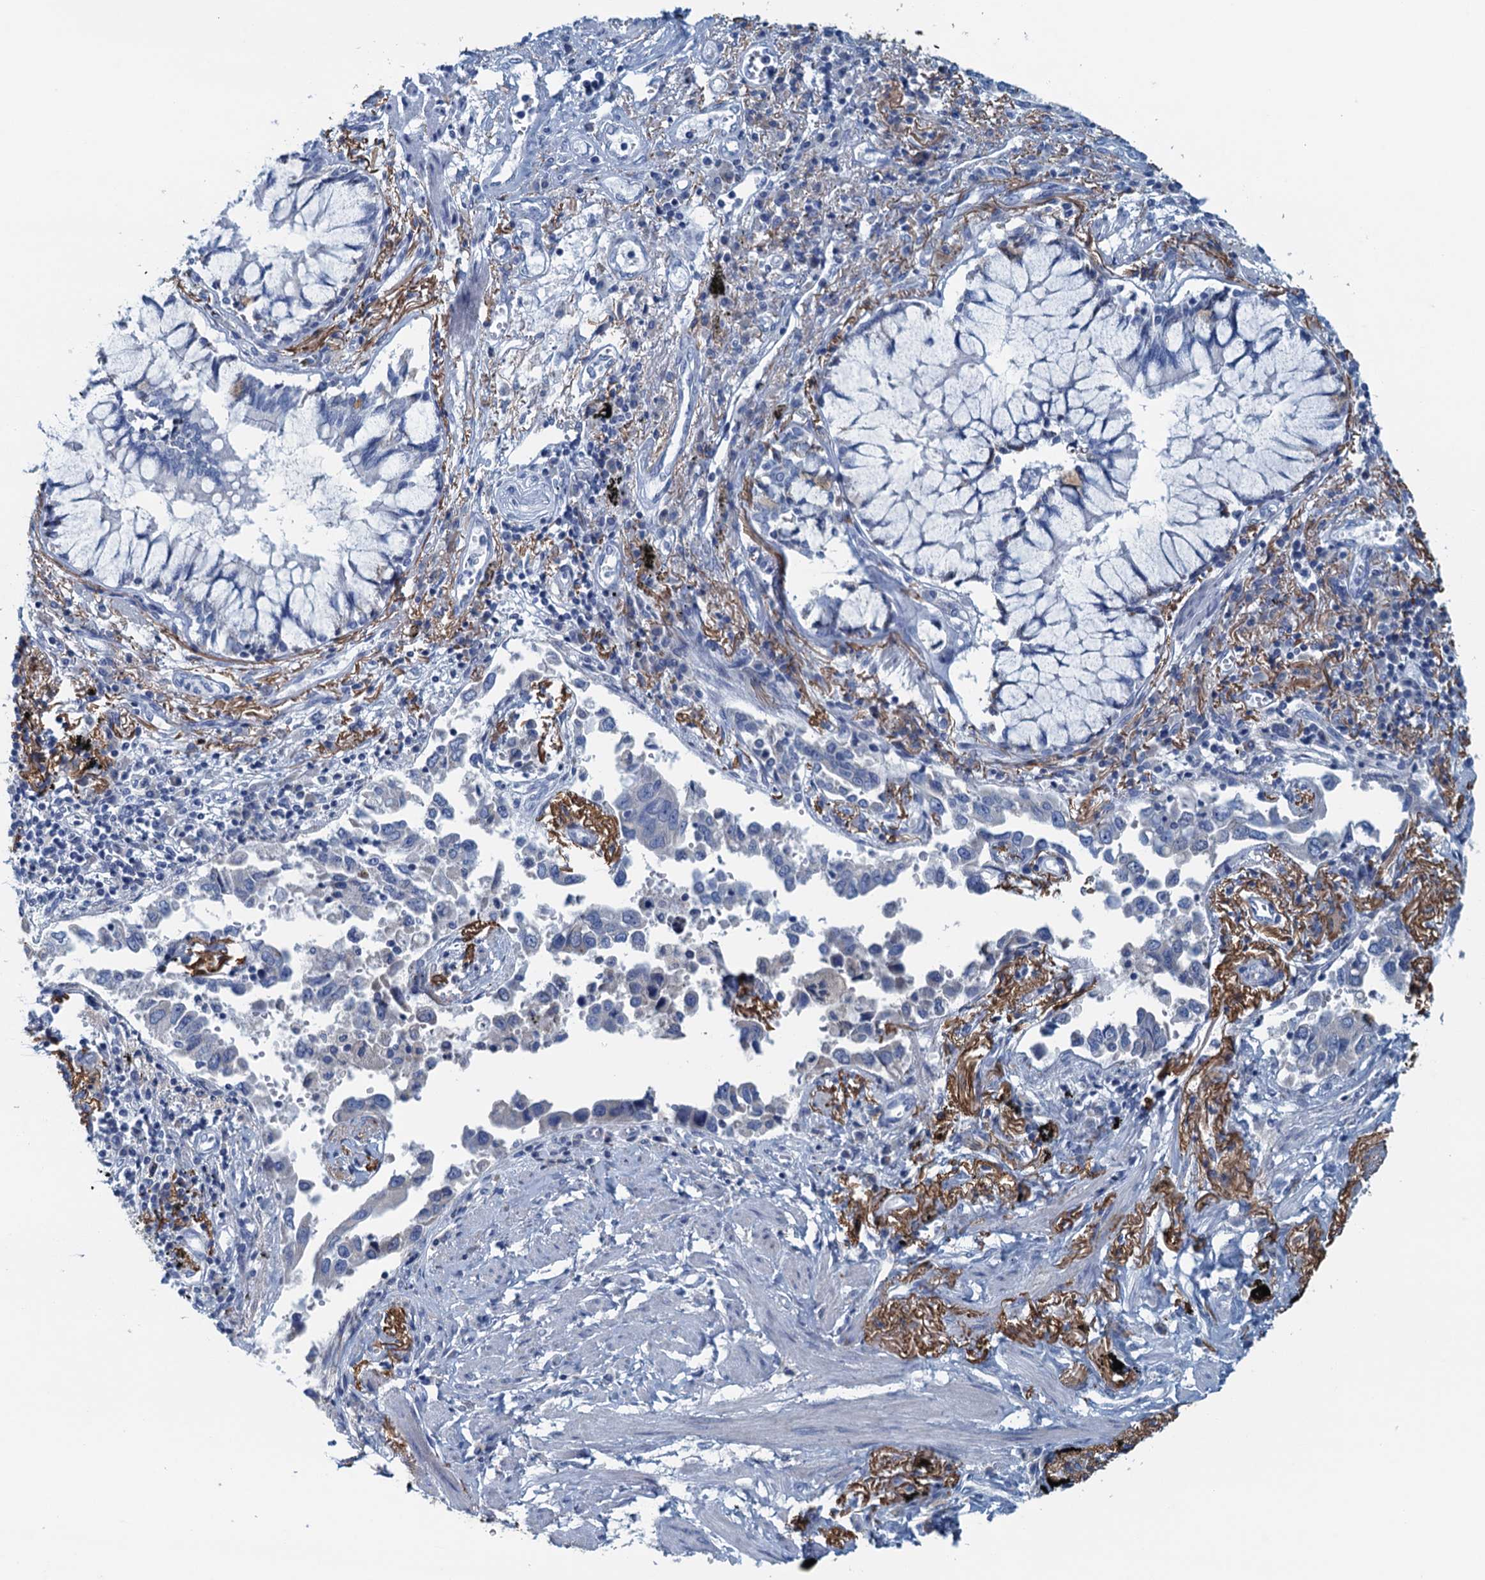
{"staining": {"intensity": "negative", "quantity": "none", "location": "none"}, "tissue": "lung cancer", "cell_type": "Tumor cells", "image_type": "cancer", "snomed": [{"axis": "morphology", "description": "Adenocarcinoma, NOS"}, {"axis": "topography", "description": "Lung"}], "caption": "The photomicrograph displays no significant expression in tumor cells of lung adenocarcinoma.", "gene": "C10orf88", "patient": {"sex": "male", "age": 67}}